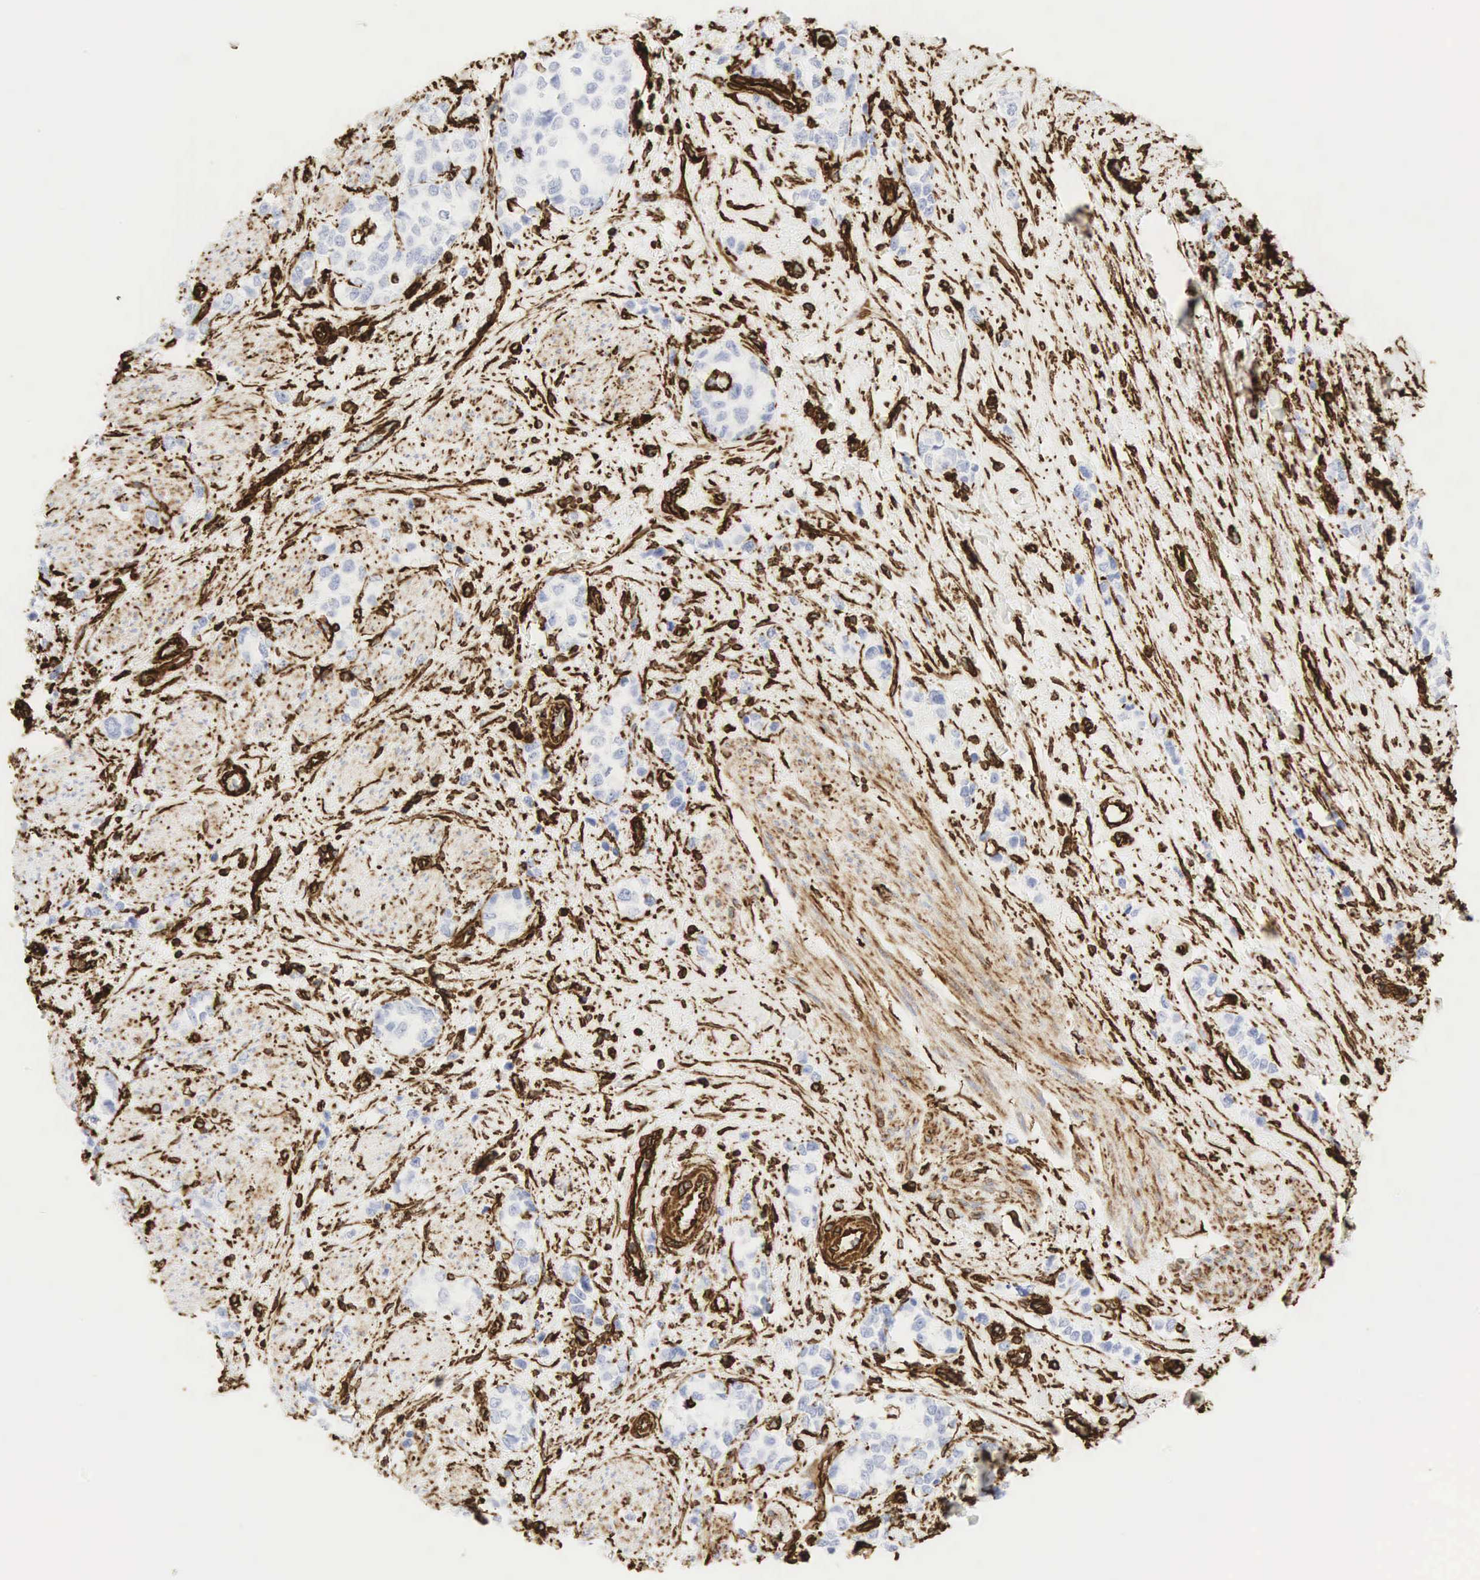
{"staining": {"intensity": "strong", "quantity": "<25%", "location": "cytoplasmic/membranous"}, "tissue": "stomach cancer", "cell_type": "Tumor cells", "image_type": "cancer", "snomed": [{"axis": "morphology", "description": "Adenocarcinoma, NOS"}, {"axis": "topography", "description": "Stomach, upper"}], "caption": "Human stomach adenocarcinoma stained for a protein (brown) demonstrates strong cytoplasmic/membranous positive expression in about <25% of tumor cells.", "gene": "VIM", "patient": {"sex": "male", "age": 76}}